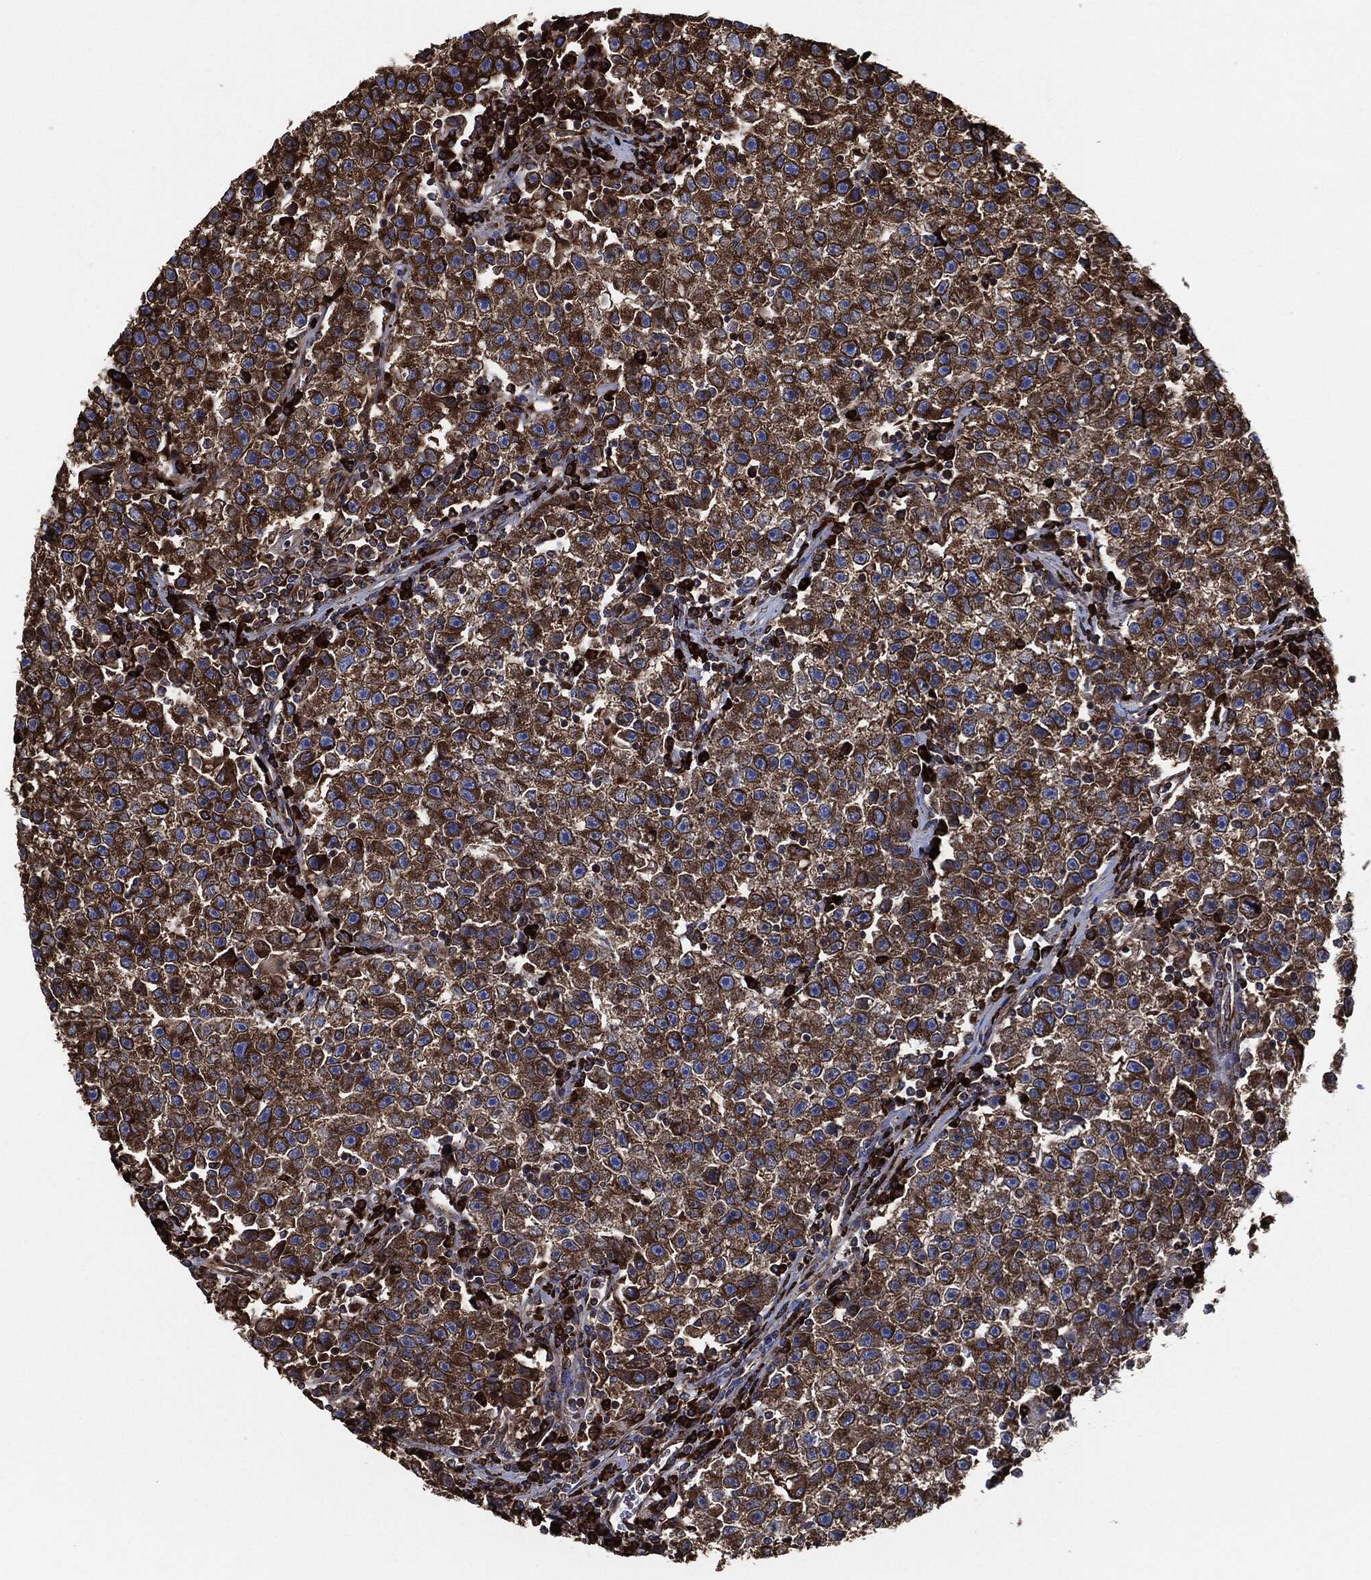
{"staining": {"intensity": "strong", "quantity": ">75%", "location": "cytoplasmic/membranous"}, "tissue": "testis cancer", "cell_type": "Tumor cells", "image_type": "cancer", "snomed": [{"axis": "morphology", "description": "Seminoma, NOS"}, {"axis": "topography", "description": "Testis"}], "caption": "DAB (3,3'-diaminobenzidine) immunohistochemical staining of human testis seminoma exhibits strong cytoplasmic/membranous protein staining in about >75% of tumor cells. (DAB IHC with brightfield microscopy, high magnification).", "gene": "AMFR", "patient": {"sex": "male", "age": 22}}